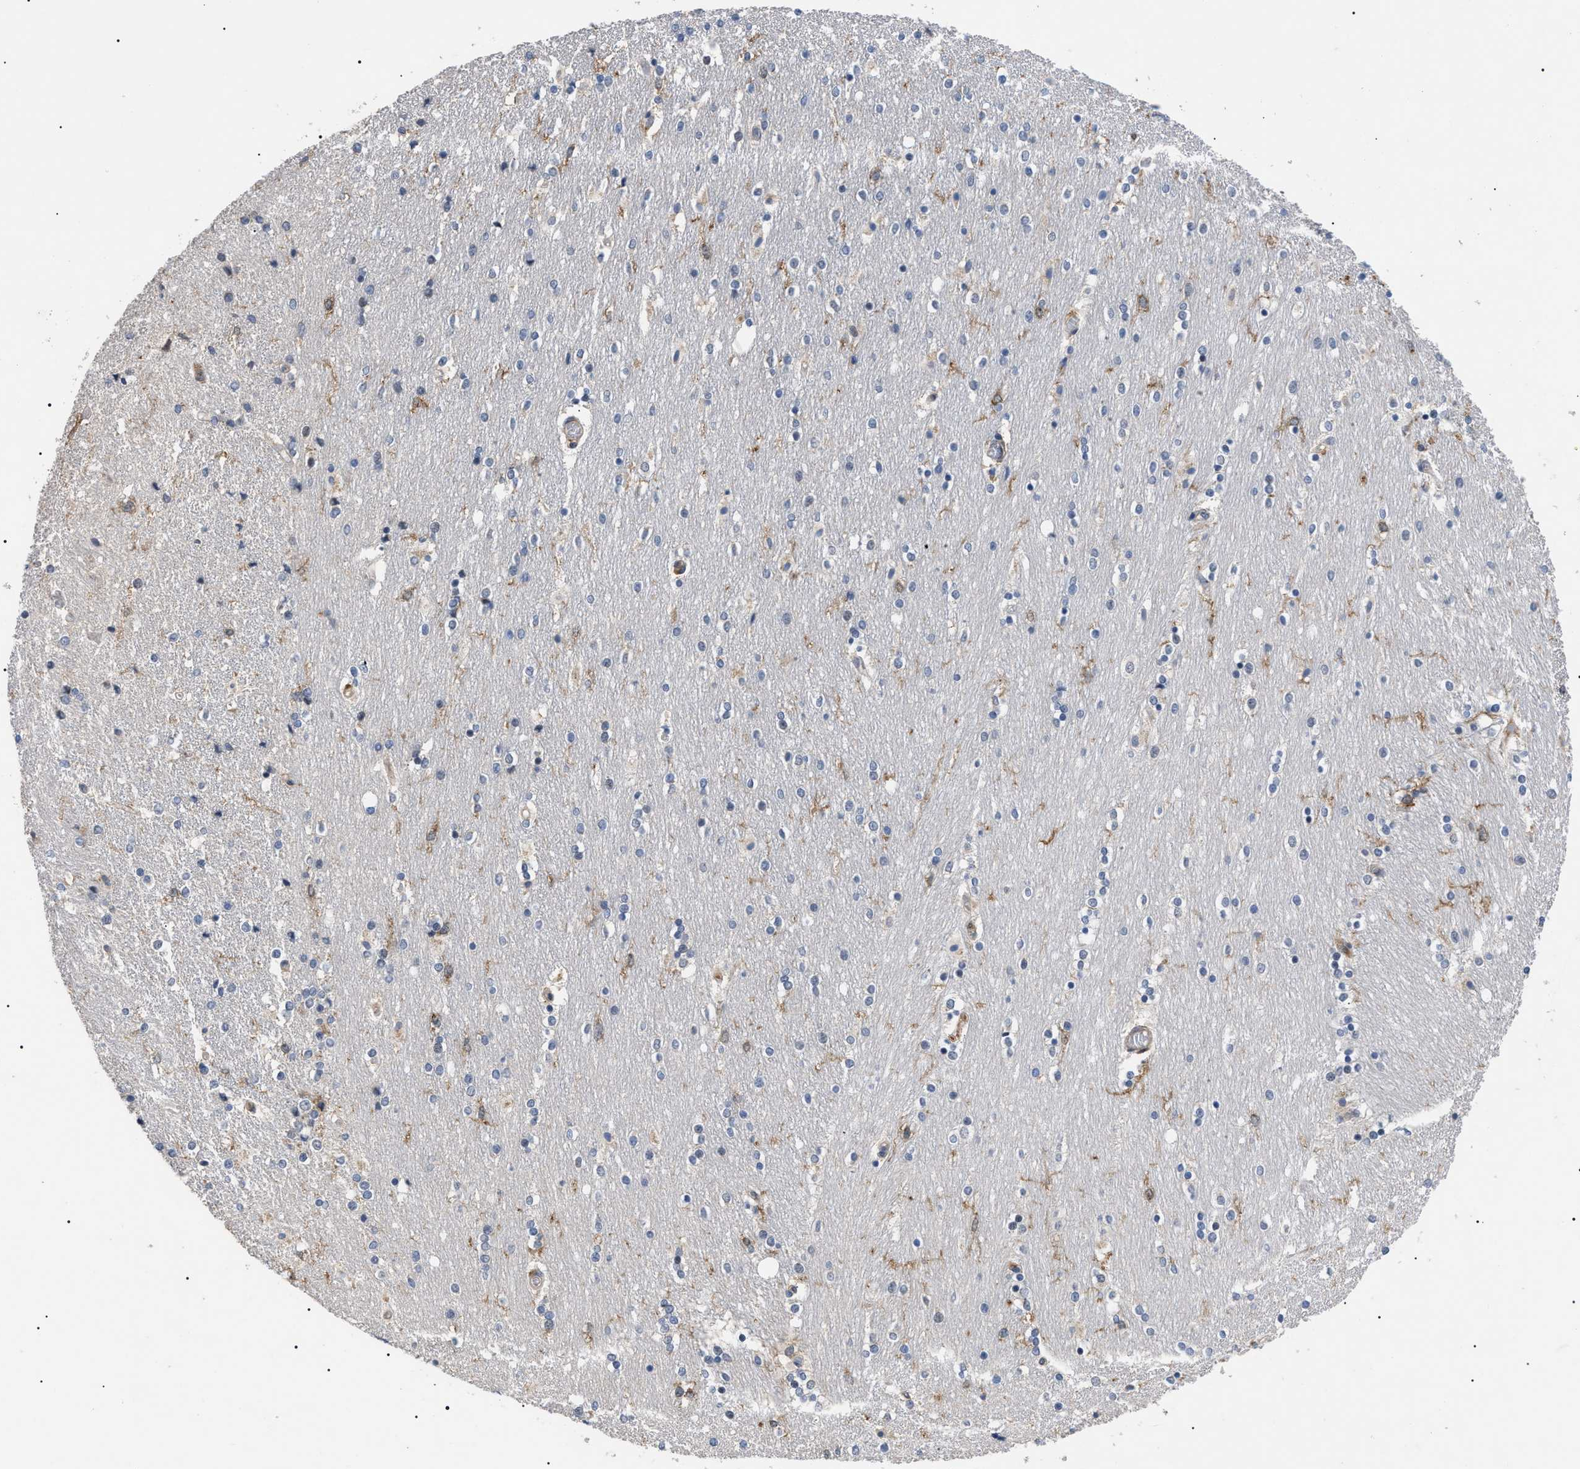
{"staining": {"intensity": "weak", "quantity": "<25%", "location": "cytoplasmic/membranous"}, "tissue": "caudate", "cell_type": "Glial cells", "image_type": "normal", "snomed": [{"axis": "morphology", "description": "Normal tissue, NOS"}, {"axis": "topography", "description": "Lateral ventricle wall"}], "caption": "Immunohistochemistry image of benign caudate stained for a protein (brown), which demonstrates no staining in glial cells.", "gene": "CD300A", "patient": {"sex": "female", "age": 54}}